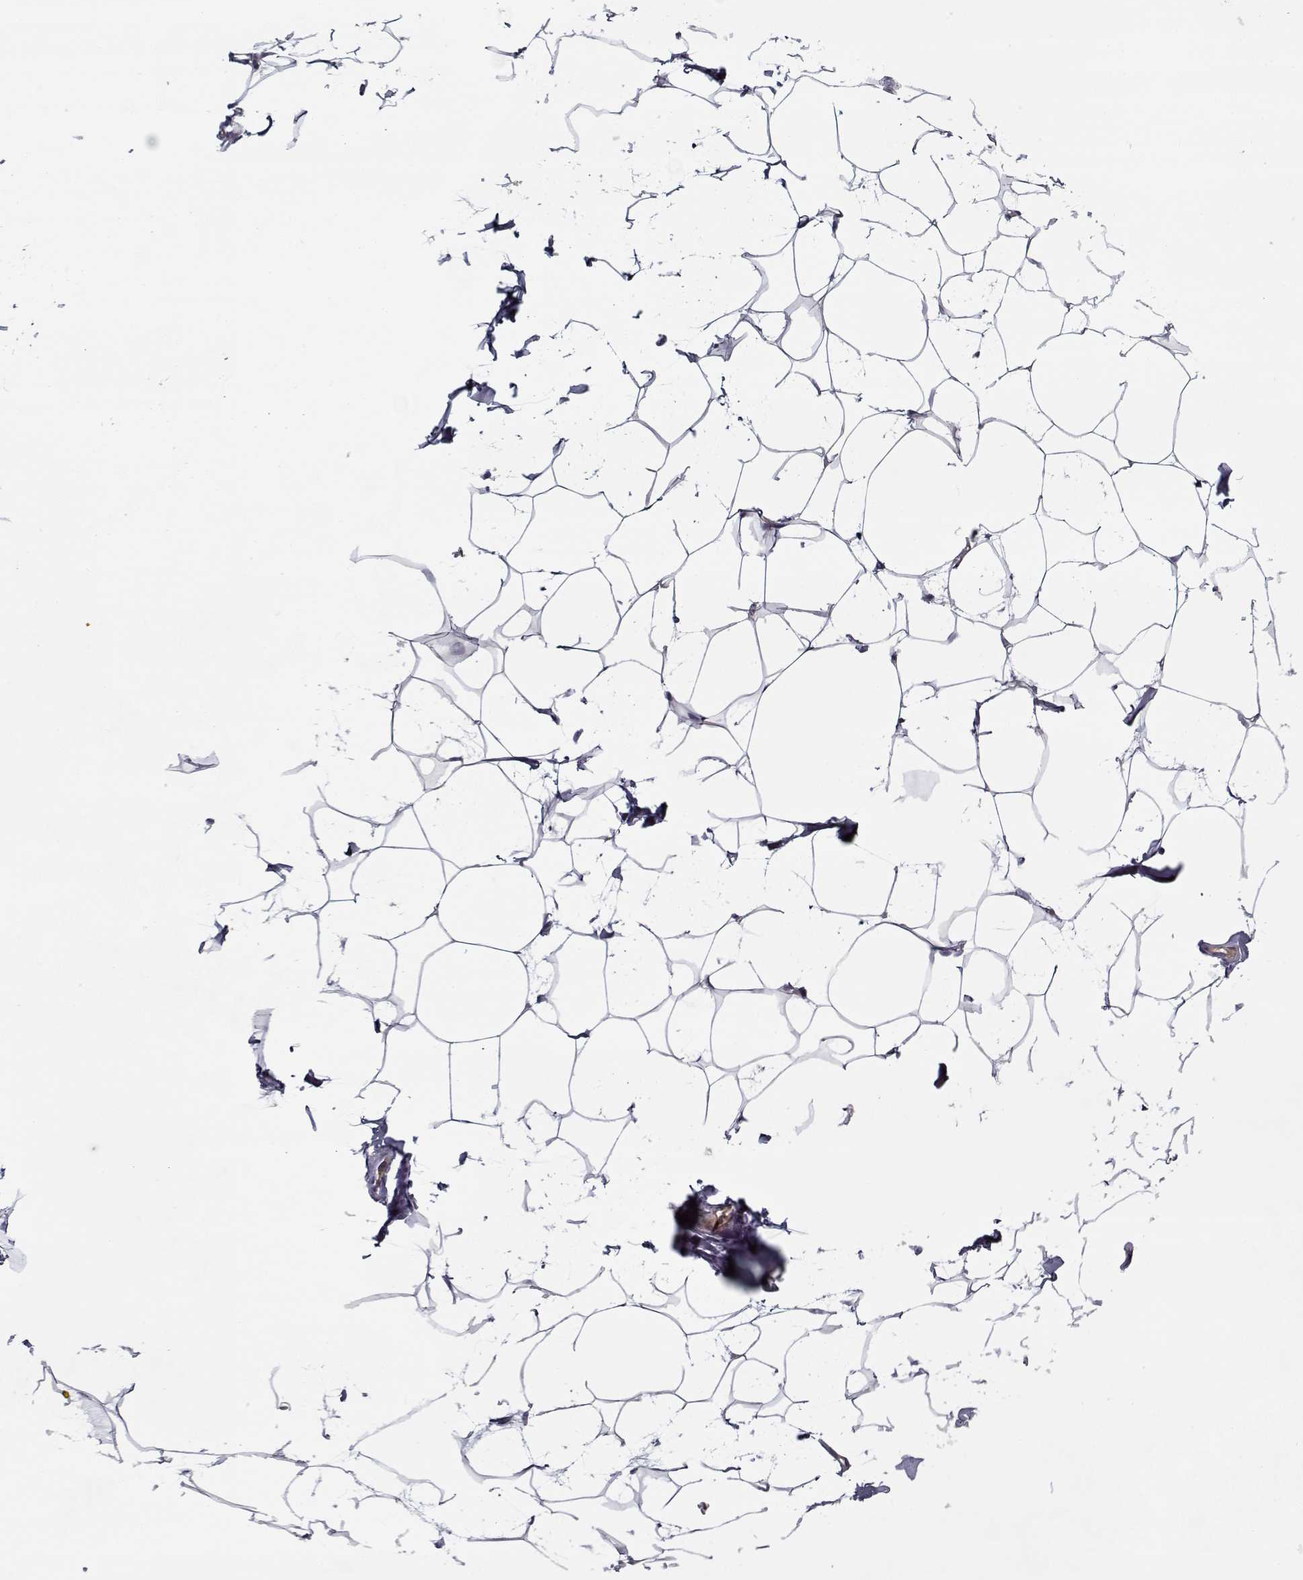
{"staining": {"intensity": "negative", "quantity": "none", "location": "none"}, "tissue": "breast", "cell_type": "Adipocytes", "image_type": "normal", "snomed": [{"axis": "morphology", "description": "Normal tissue, NOS"}, {"axis": "topography", "description": "Breast"}], "caption": "DAB immunohistochemical staining of unremarkable breast shows no significant expression in adipocytes. The staining was performed using DAB to visualize the protein expression in brown, while the nuclei were stained in blue with hematoxylin (Magnification: 20x).", "gene": "DDX25", "patient": {"sex": "female", "age": 32}}